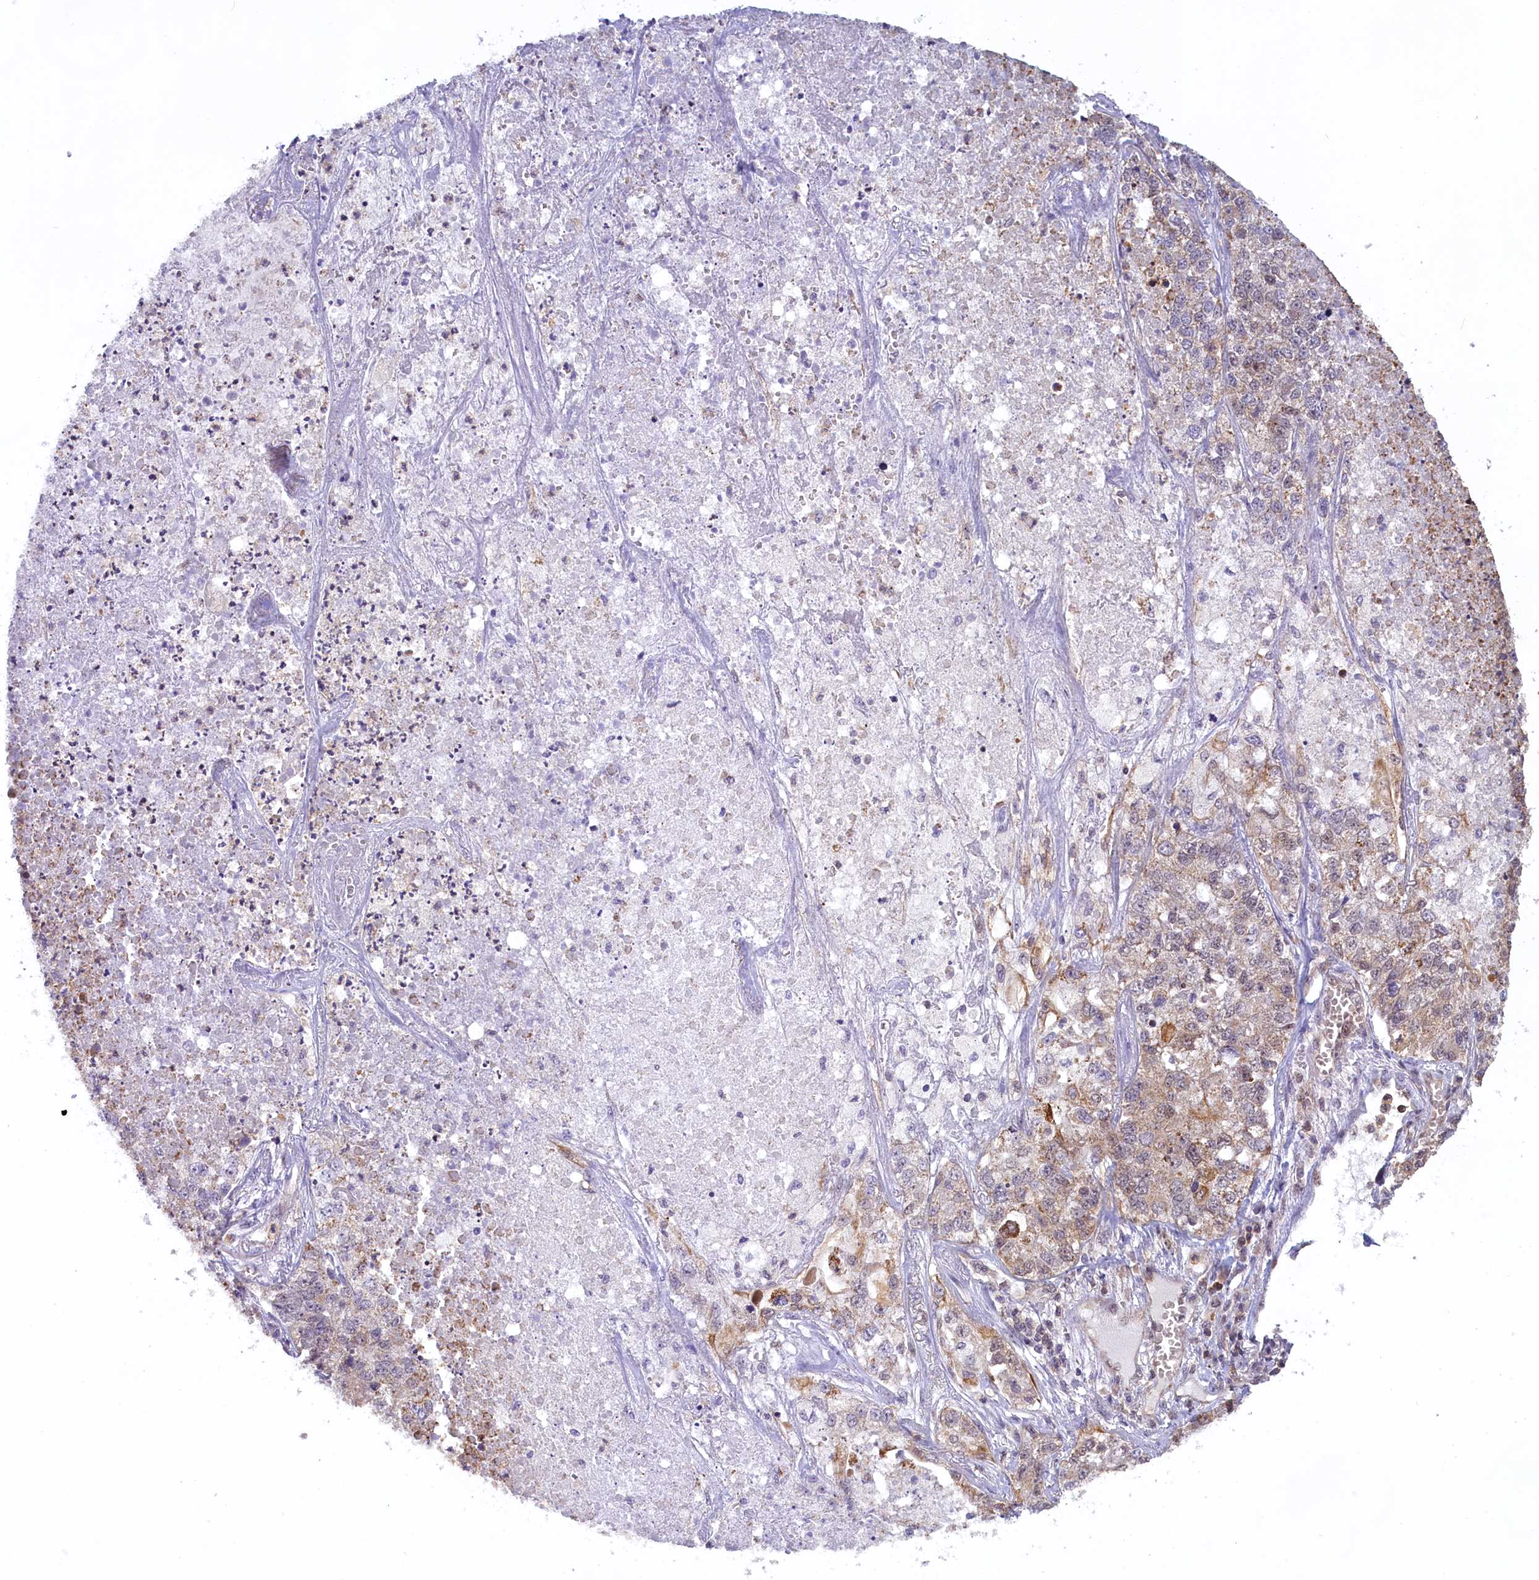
{"staining": {"intensity": "weak", "quantity": "25%-75%", "location": "cytoplasmic/membranous"}, "tissue": "lung cancer", "cell_type": "Tumor cells", "image_type": "cancer", "snomed": [{"axis": "morphology", "description": "Adenocarcinoma, NOS"}, {"axis": "topography", "description": "Lung"}], "caption": "Immunohistochemical staining of human lung adenocarcinoma displays low levels of weak cytoplasmic/membranous protein staining in about 25%-75% of tumor cells.", "gene": "CARD8", "patient": {"sex": "male", "age": 49}}